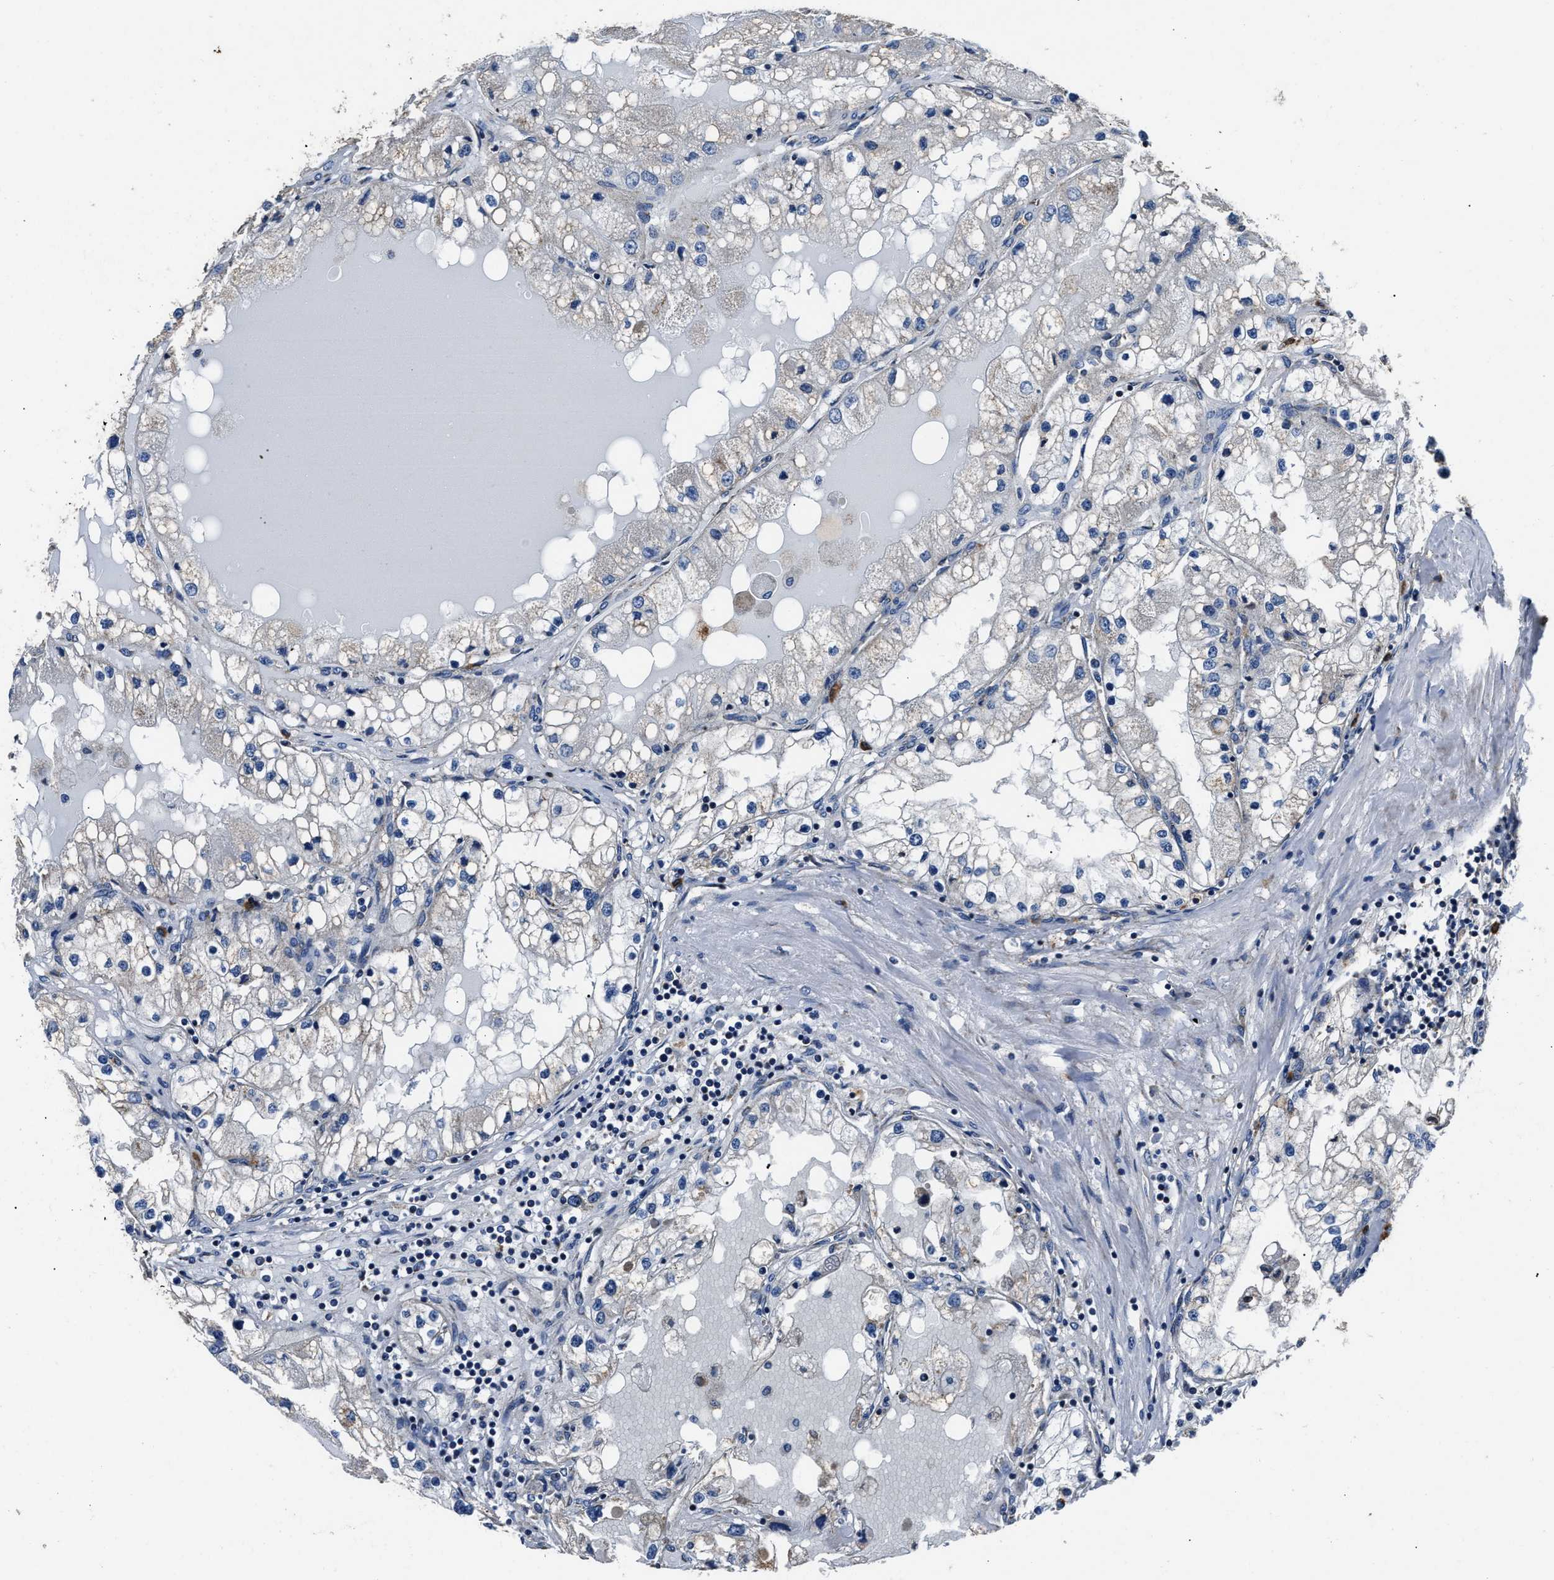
{"staining": {"intensity": "weak", "quantity": "<25%", "location": "cytoplasmic/membranous"}, "tissue": "renal cancer", "cell_type": "Tumor cells", "image_type": "cancer", "snomed": [{"axis": "morphology", "description": "Adenocarcinoma, NOS"}, {"axis": "topography", "description": "Kidney"}], "caption": "The photomicrograph reveals no staining of tumor cells in renal adenocarcinoma. (Immunohistochemistry, brightfield microscopy, high magnification).", "gene": "NSUN5", "patient": {"sex": "male", "age": 68}}